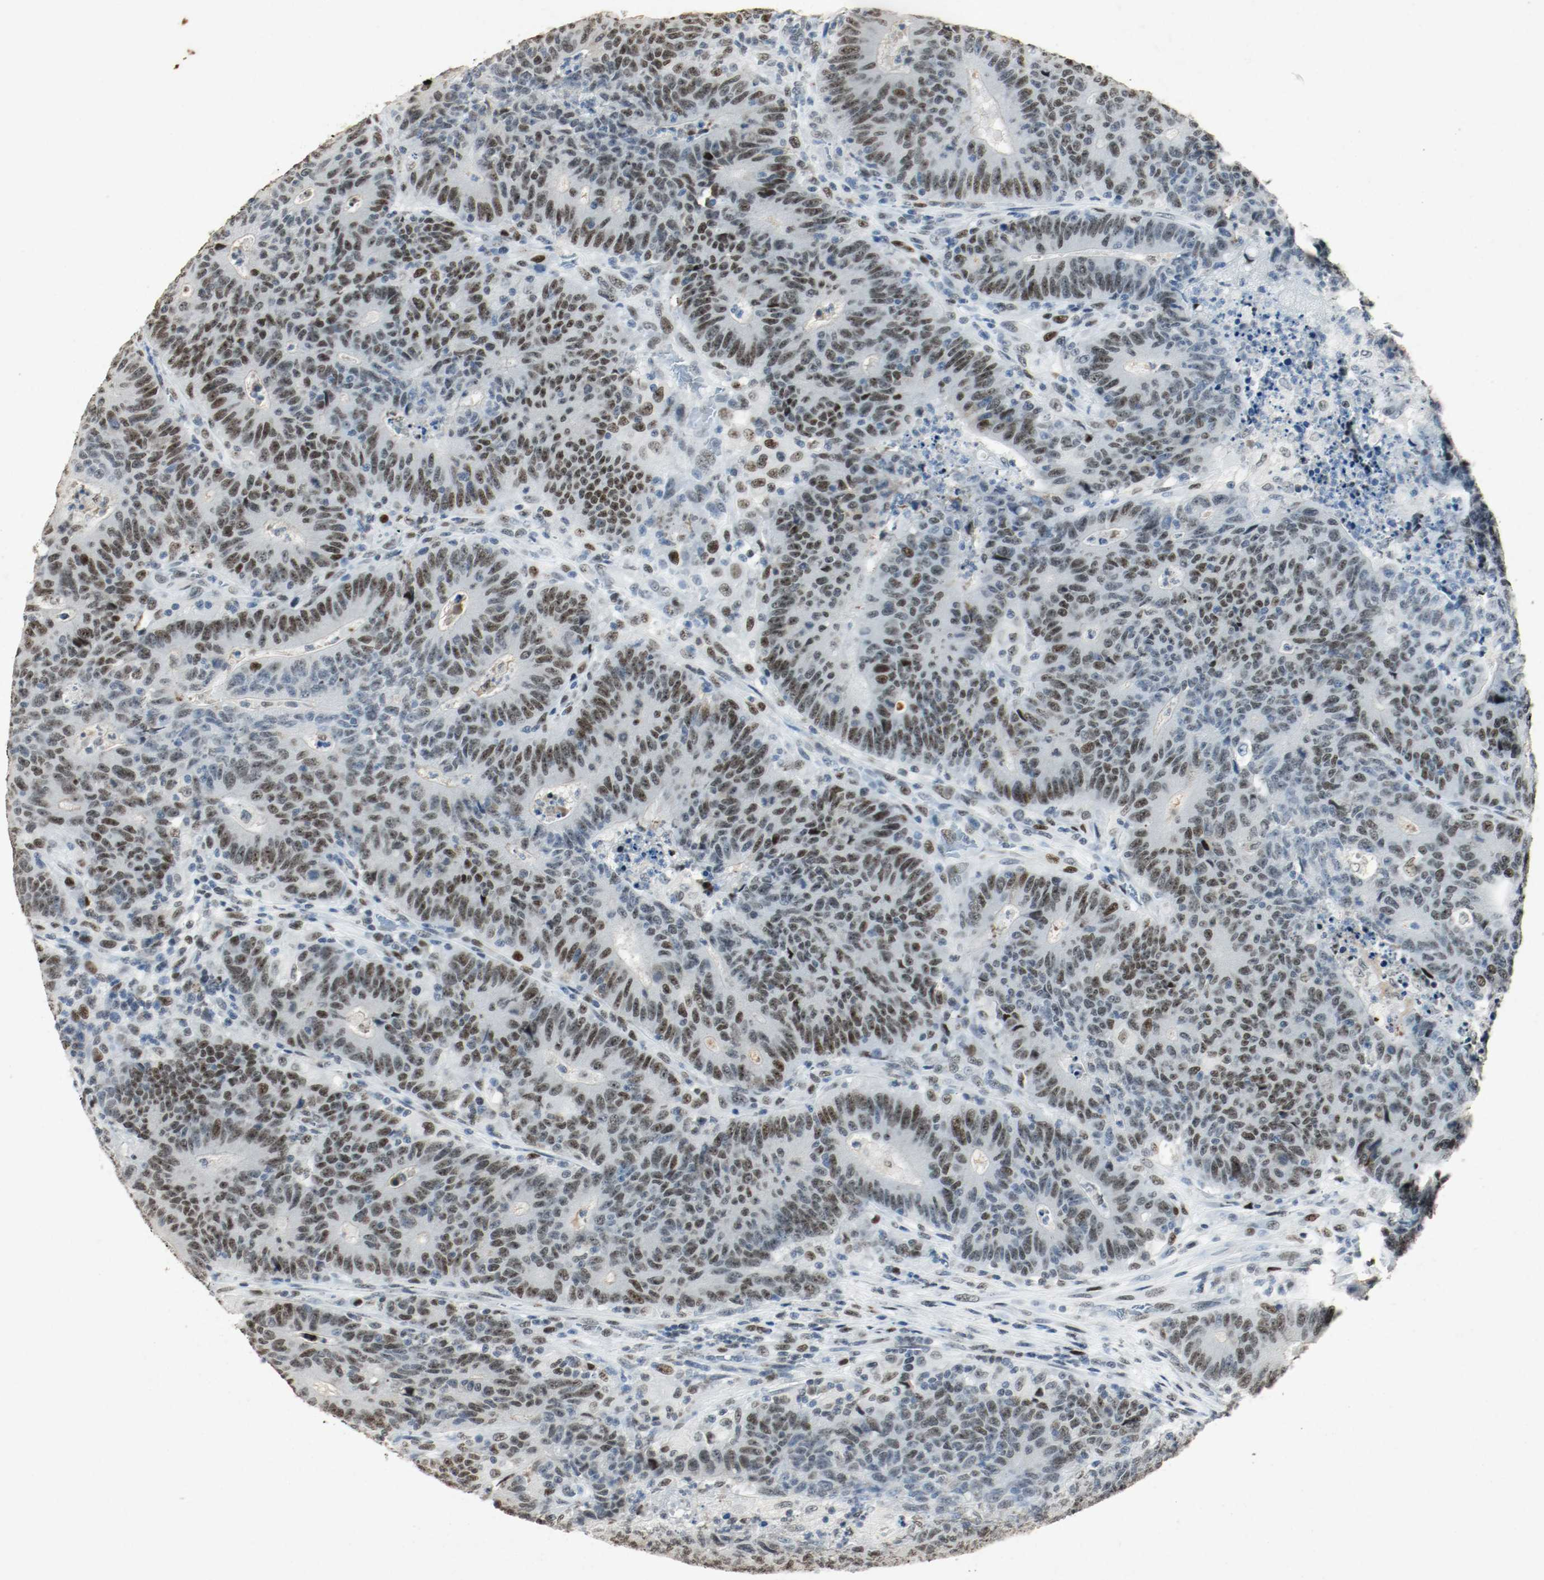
{"staining": {"intensity": "strong", "quantity": "25%-75%", "location": "nuclear"}, "tissue": "colorectal cancer", "cell_type": "Tumor cells", "image_type": "cancer", "snomed": [{"axis": "morphology", "description": "Normal tissue, NOS"}, {"axis": "morphology", "description": "Adenocarcinoma, NOS"}, {"axis": "topography", "description": "Colon"}], "caption": "Immunohistochemical staining of colorectal cancer (adenocarcinoma) shows high levels of strong nuclear protein expression in about 25%-75% of tumor cells.", "gene": "DNMT1", "patient": {"sex": "female", "age": 75}}